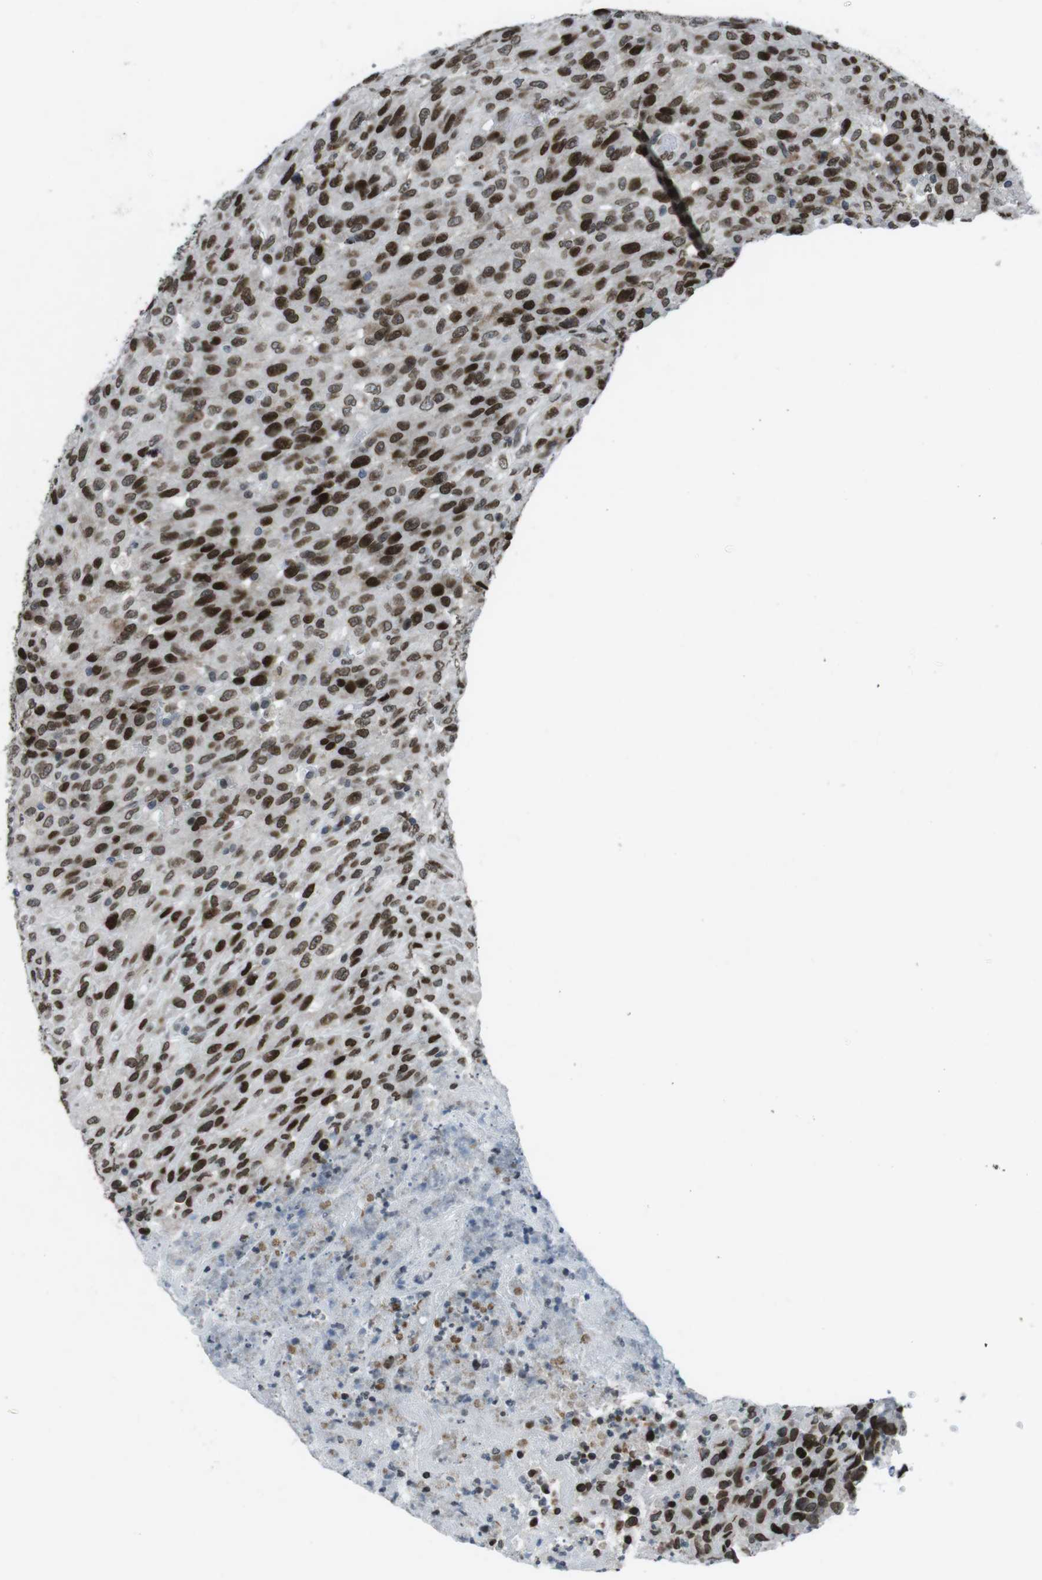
{"staining": {"intensity": "strong", "quantity": ">75%", "location": "cytoplasmic/membranous,nuclear"}, "tissue": "urothelial cancer", "cell_type": "Tumor cells", "image_type": "cancer", "snomed": [{"axis": "morphology", "description": "Urothelial carcinoma, High grade"}, {"axis": "topography", "description": "Urinary bladder"}], "caption": "High-power microscopy captured an immunohistochemistry micrograph of urothelial cancer, revealing strong cytoplasmic/membranous and nuclear positivity in about >75% of tumor cells.", "gene": "MAD1L1", "patient": {"sex": "male", "age": 66}}